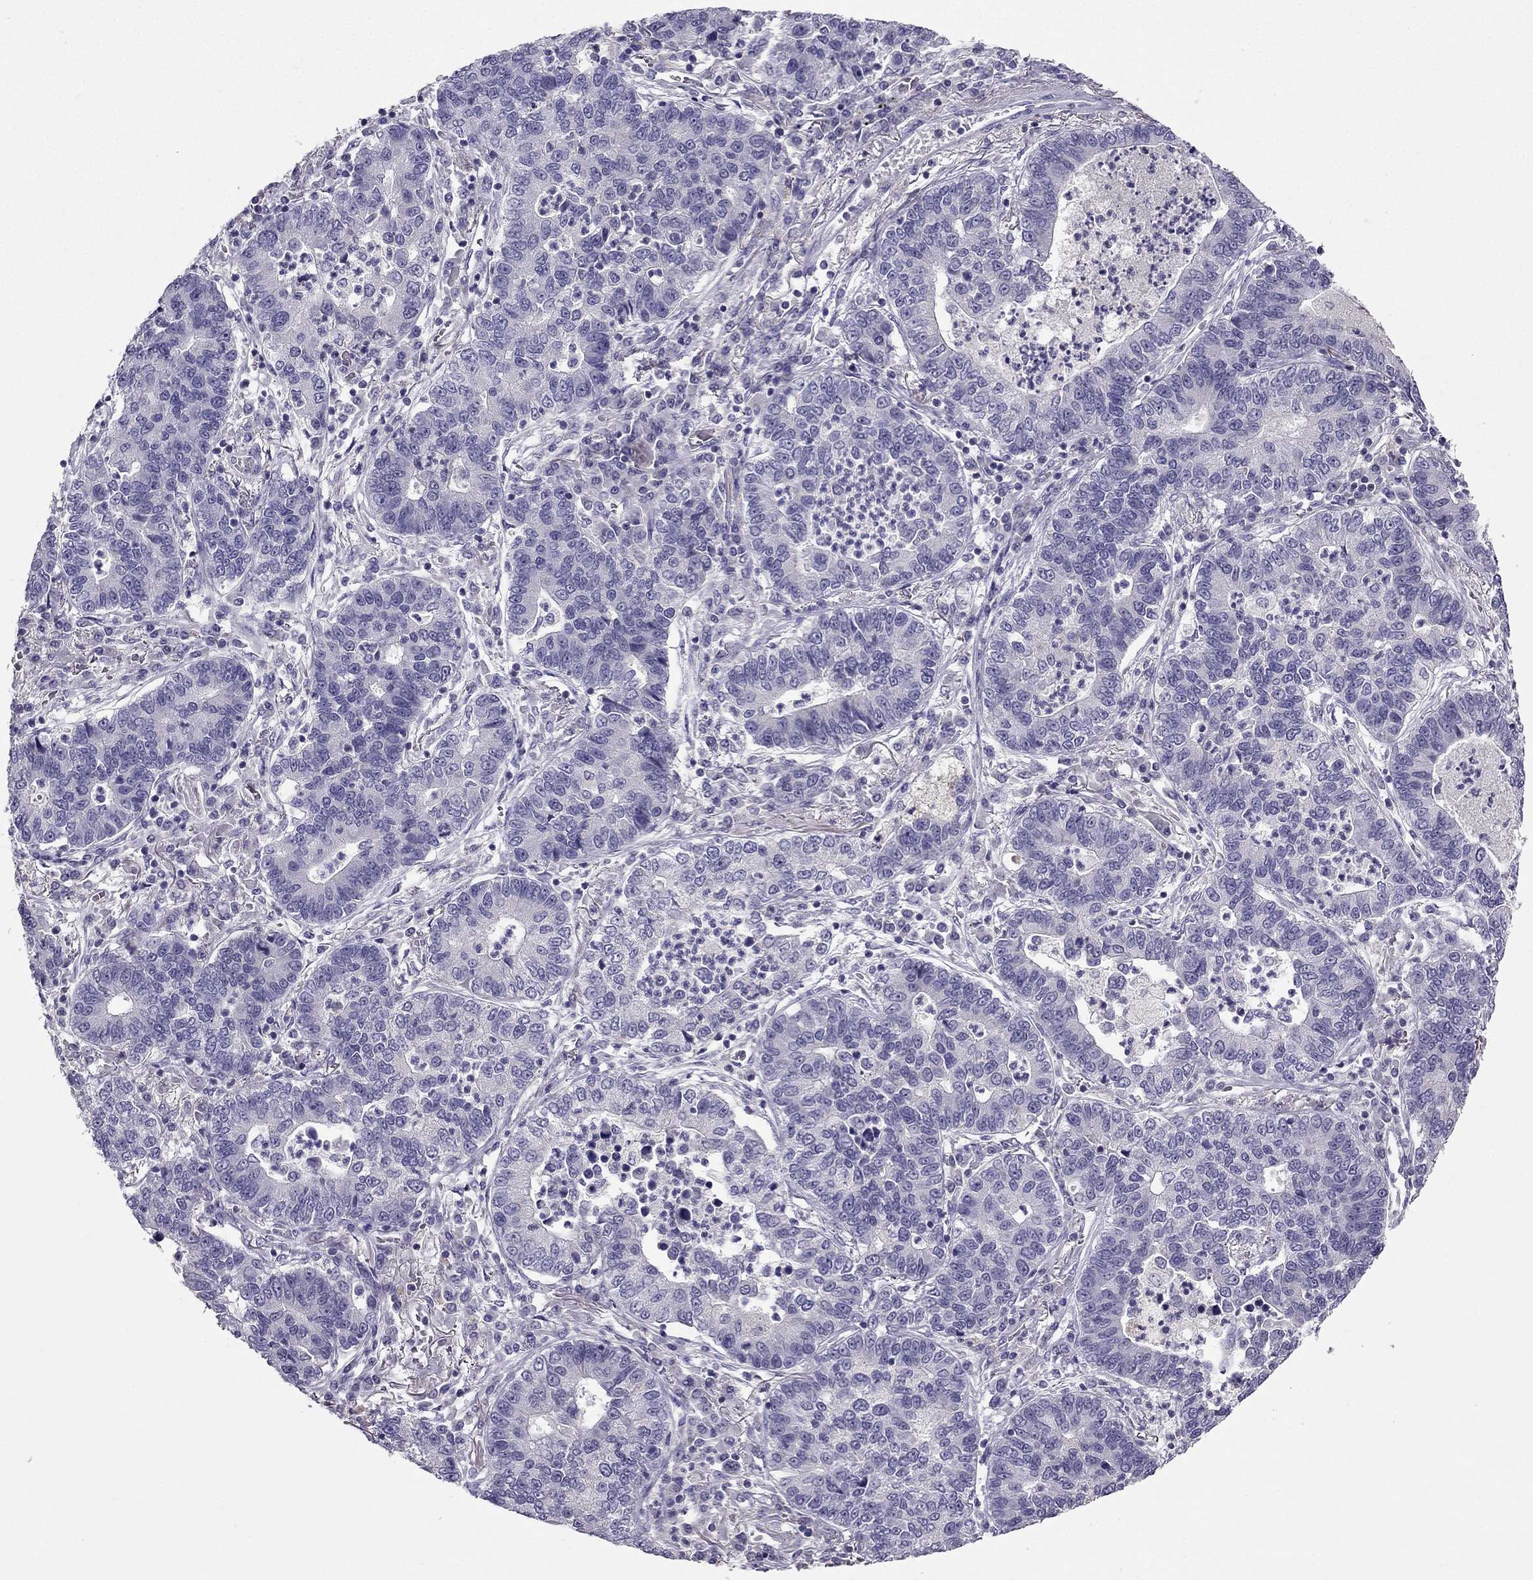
{"staining": {"intensity": "negative", "quantity": "none", "location": "none"}, "tissue": "lung cancer", "cell_type": "Tumor cells", "image_type": "cancer", "snomed": [{"axis": "morphology", "description": "Adenocarcinoma, NOS"}, {"axis": "topography", "description": "Lung"}], "caption": "Immunohistochemistry (IHC) of human adenocarcinoma (lung) shows no positivity in tumor cells.", "gene": "LMTK3", "patient": {"sex": "female", "age": 57}}